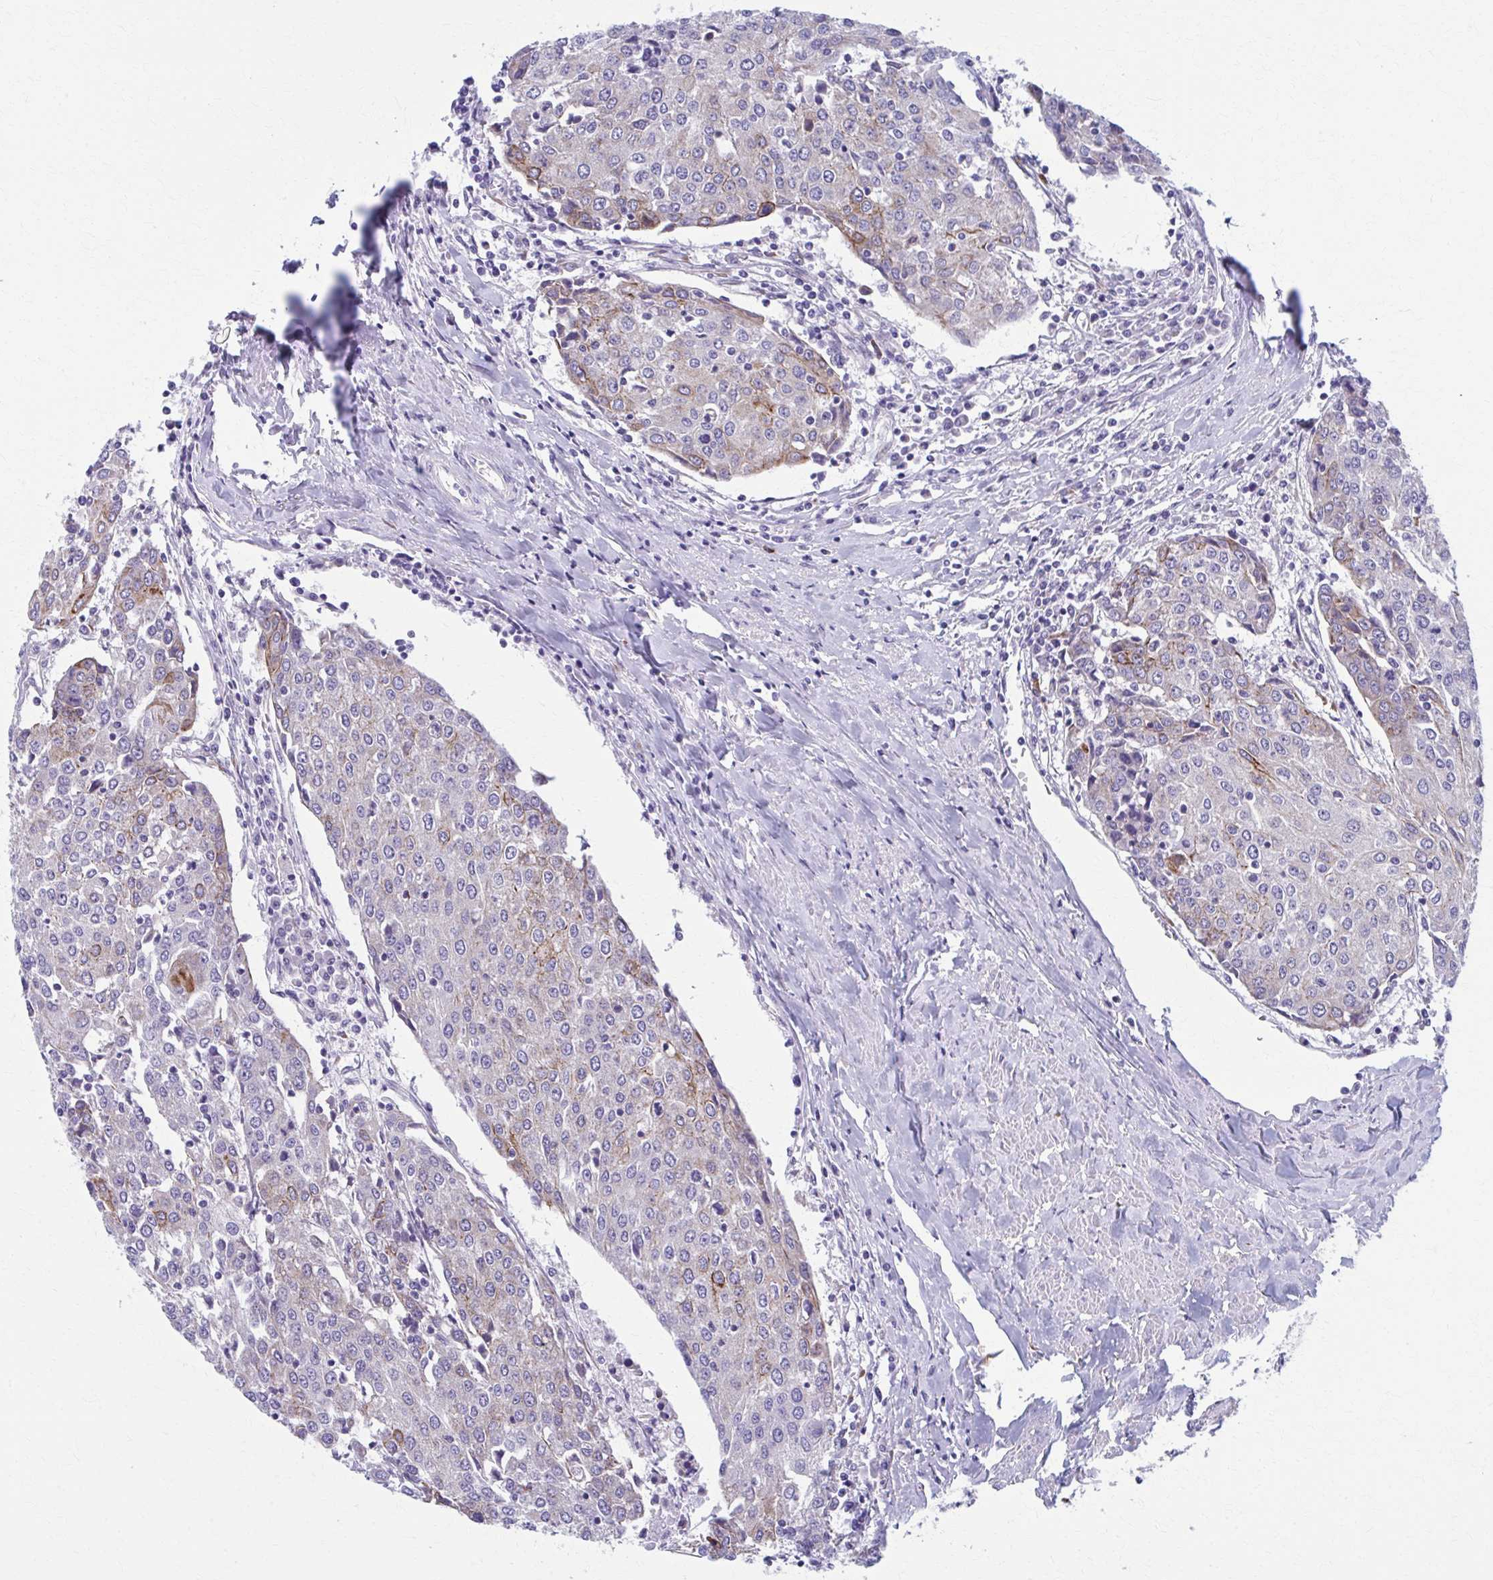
{"staining": {"intensity": "moderate", "quantity": "<25%", "location": "cytoplasmic/membranous"}, "tissue": "urothelial cancer", "cell_type": "Tumor cells", "image_type": "cancer", "snomed": [{"axis": "morphology", "description": "Urothelial carcinoma, High grade"}, {"axis": "topography", "description": "Urinary bladder"}], "caption": "Immunohistochemical staining of human urothelial cancer demonstrates low levels of moderate cytoplasmic/membranous staining in about <25% of tumor cells.", "gene": "SPATS2L", "patient": {"sex": "female", "age": 85}}